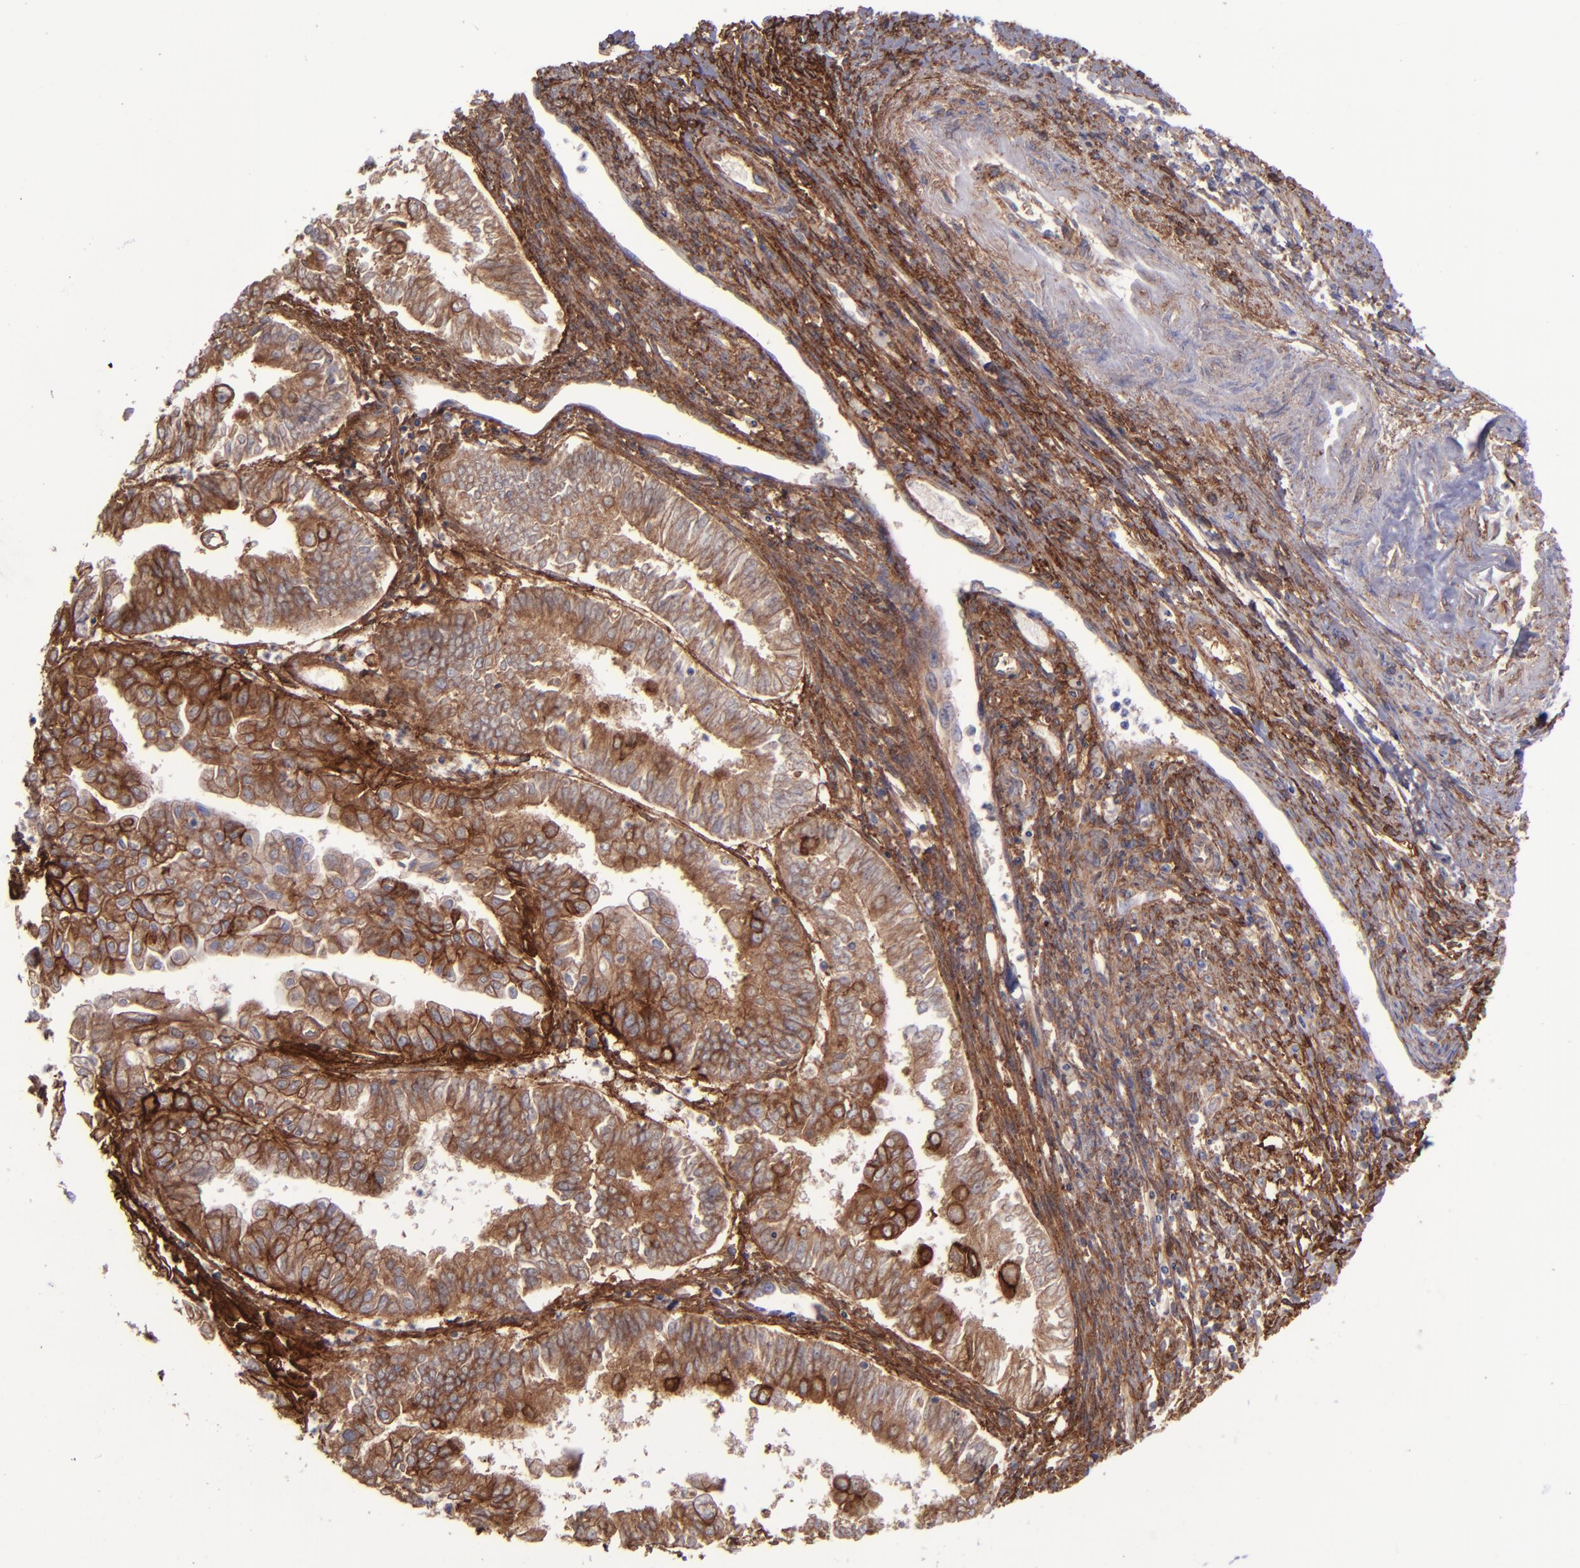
{"staining": {"intensity": "moderate", "quantity": ">75%", "location": "cytoplasmic/membranous"}, "tissue": "endometrial cancer", "cell_type": "Tumor cells", "image_type": "cancer", "snomed": [{"axis": "morphology", "description": "Adenocarcinoma, NOS"}, {"axis": "topography", "description": "Endometrium"}], "caption": "DAB (3,3'-diaminobenzidine) immunohistochemical staining of human endometrial cancer shows moderate cytoplasmic/membranous protein staining in approximately >75% of tumor cells.", "gene": "ITGAV", "patient": {"sex": "female", "age": 75}}